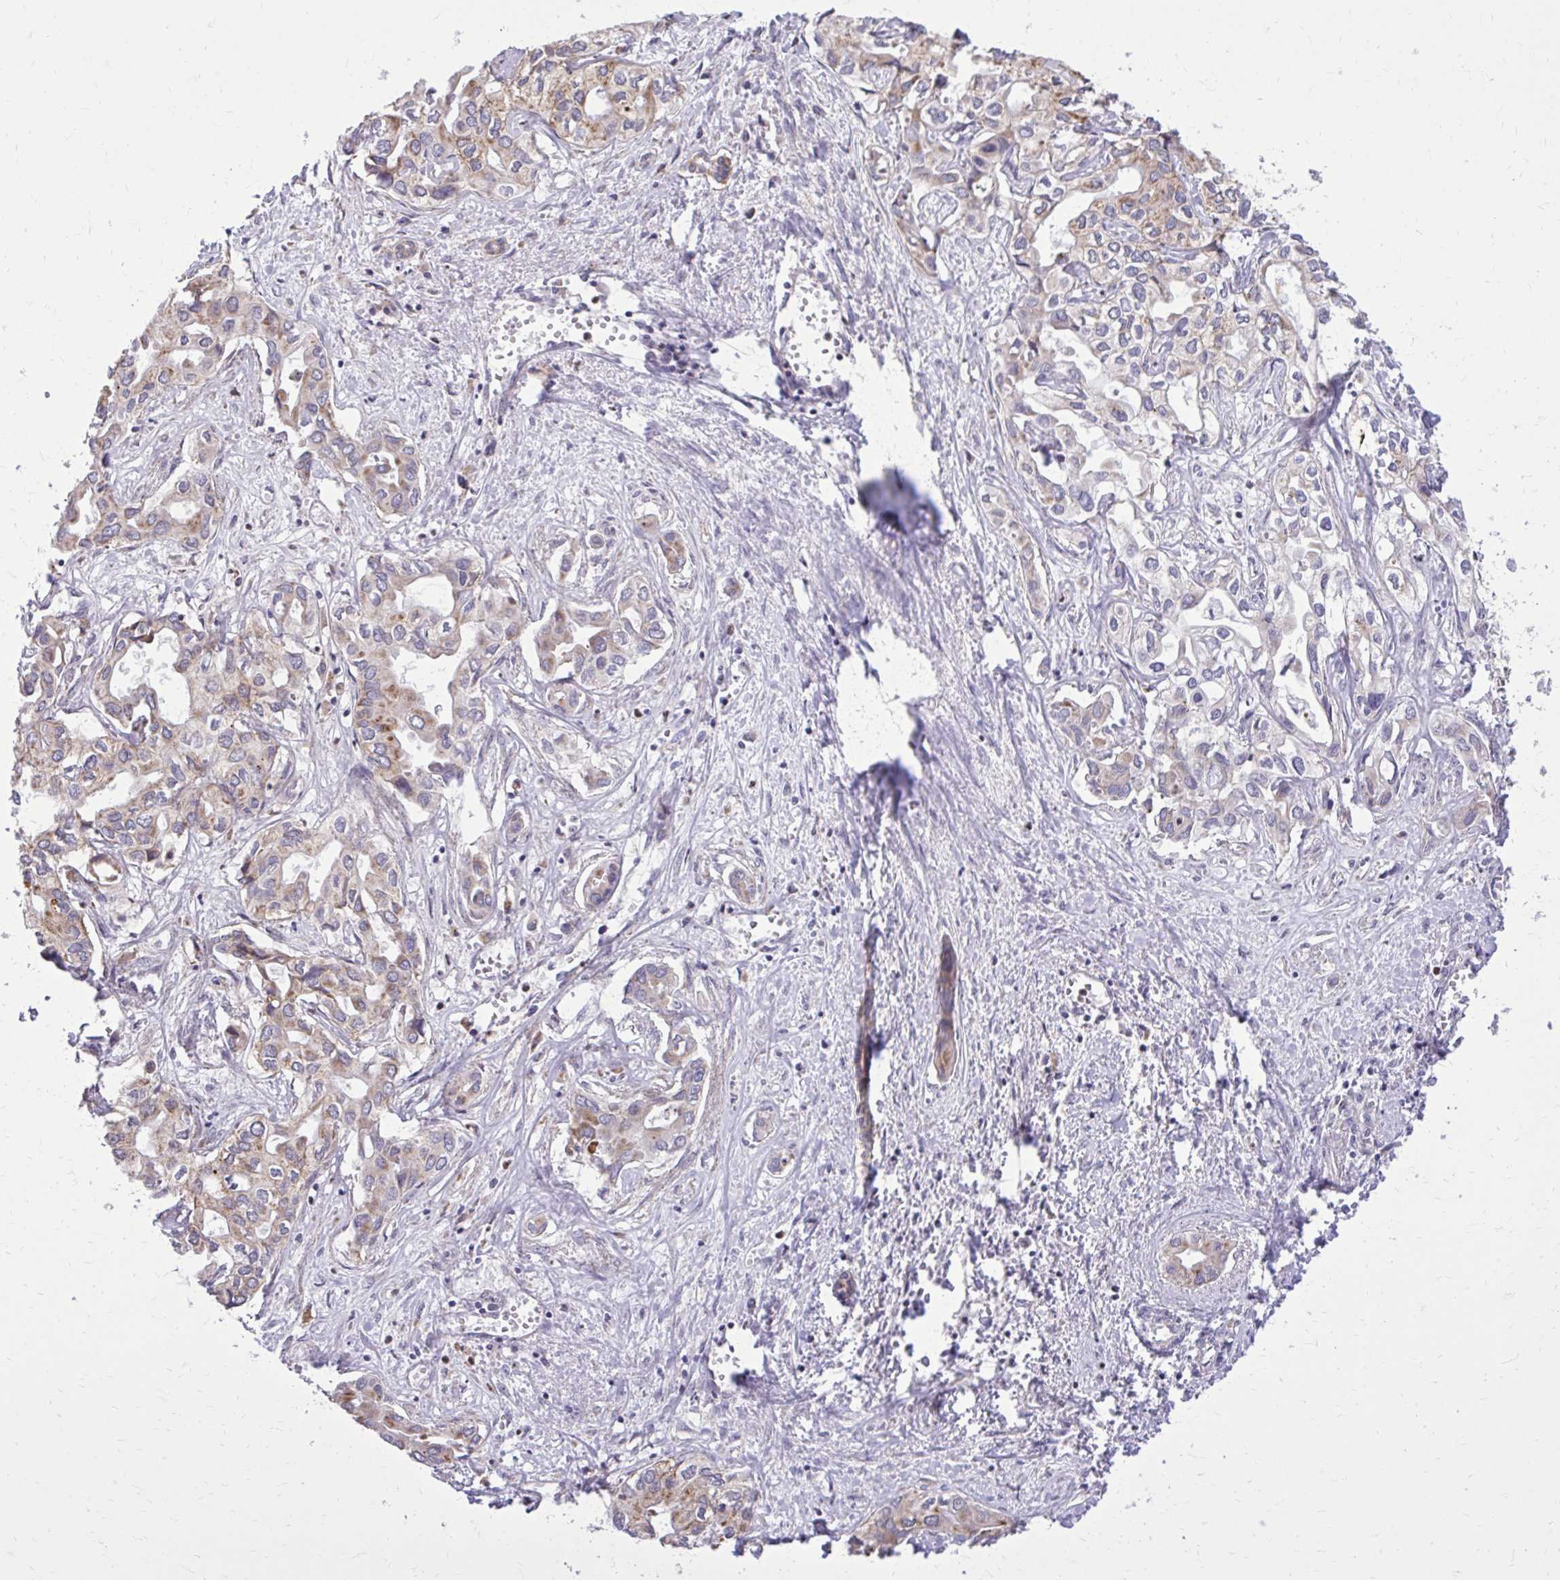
{"staining": {"intensity": "weak", "quantity": "25%-75%", "location": "cytoplasmic/membranous"}, "tissue": "liver cancer", "cell_type": "Tumor cells", "image_type": "cancer", "snomed": [{"axis": "morphology", "description": "Cholangiocarcinoma"}, {"axis": "topography", "description": "Liver"}], "caption": "This image reveals liver cancer stained with immunohistochemistry to label a protein in brown. The cytoplasmic/membranous of tumor cells show weak positivity for the protein. Nuclei are counter-stained blue.", "gene": "ABCC3", "patient": {"sex": "female", "age": 64}}